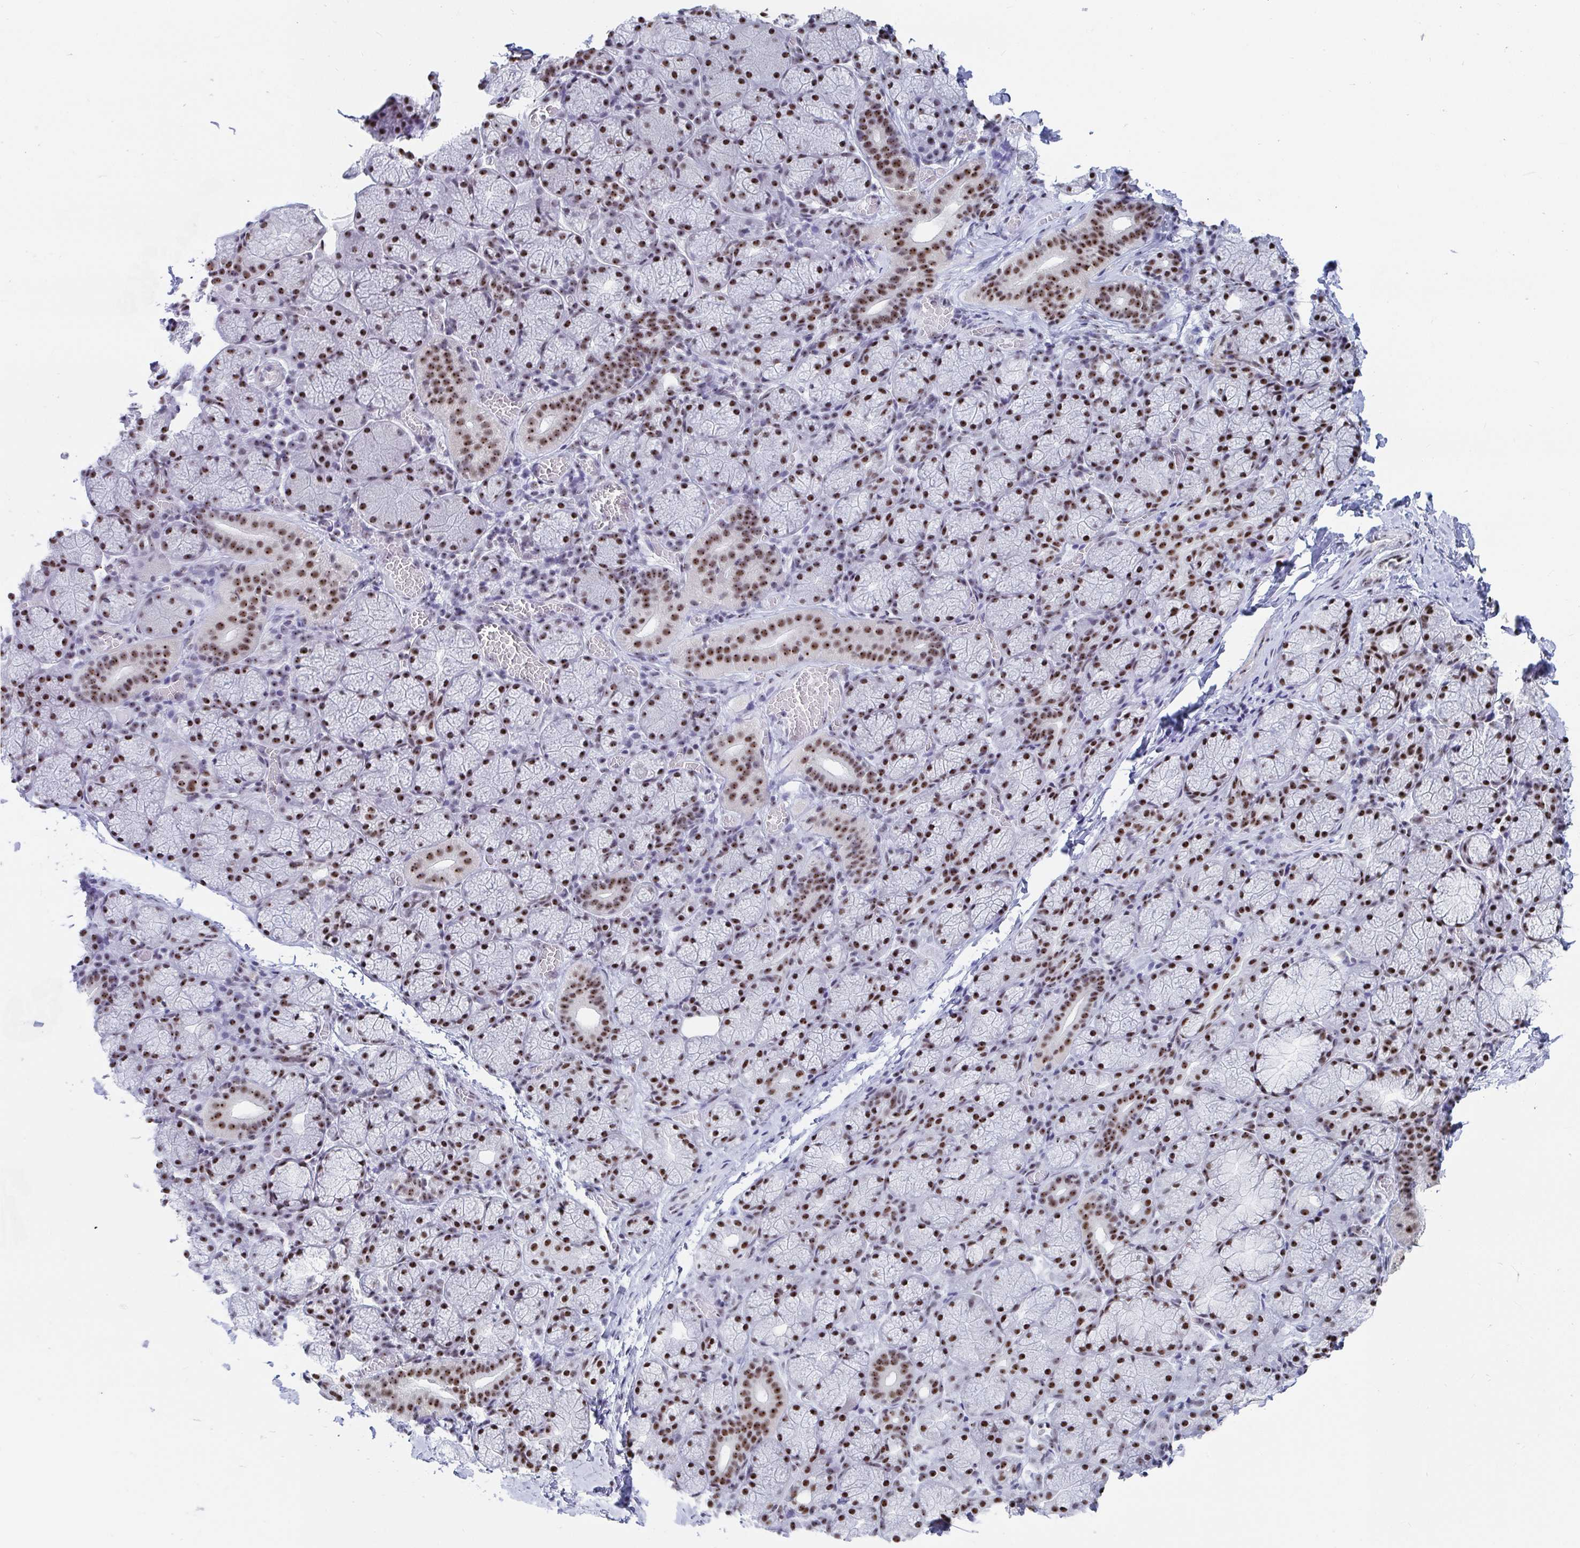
{"staining": {"intensity": "moderate", "quantity": ">75%", "location": "nuclear"}, "tissue": "salivary gland", "cell_type": "Glandular cells", "image_type": "normal", "snomed": [{"axis": "morphology", "description": "Normal tissue, NOS"}, {"axis": "topography", "description": "Salivary gland"}], "caption": "The photomicrograph displays staining of benign salivary gland, revealing moderate nuclear protein positivity (brown color) within glandular cells.", "gene": "SIRT7", "patient": {"sex": "female", "age": 24}}